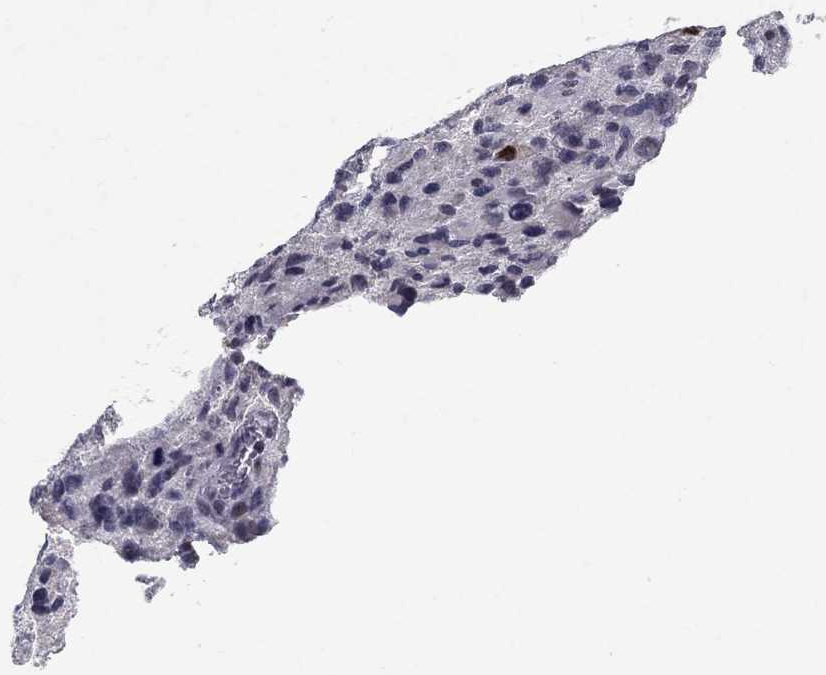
{"staining": {"intensity": "negative", "quantity": "none", "location": "none"}, "tissue": "glioma", "cell_type": "Tumor cells", "image_type": "cancer", "snomed": [{"axis": "morphology", "description": "Glioma, malignant, NOS"}, {"axis": "morphology", "description": "Glioma, malignant, High grade"}, {"axis": "topography", "description": "Brain"}], "caption": "Tumor cells are negative for brown protein staining in malignant glioma.", "gene": "RBFOX1", "patient": {"sex": "female", "age": 71}}